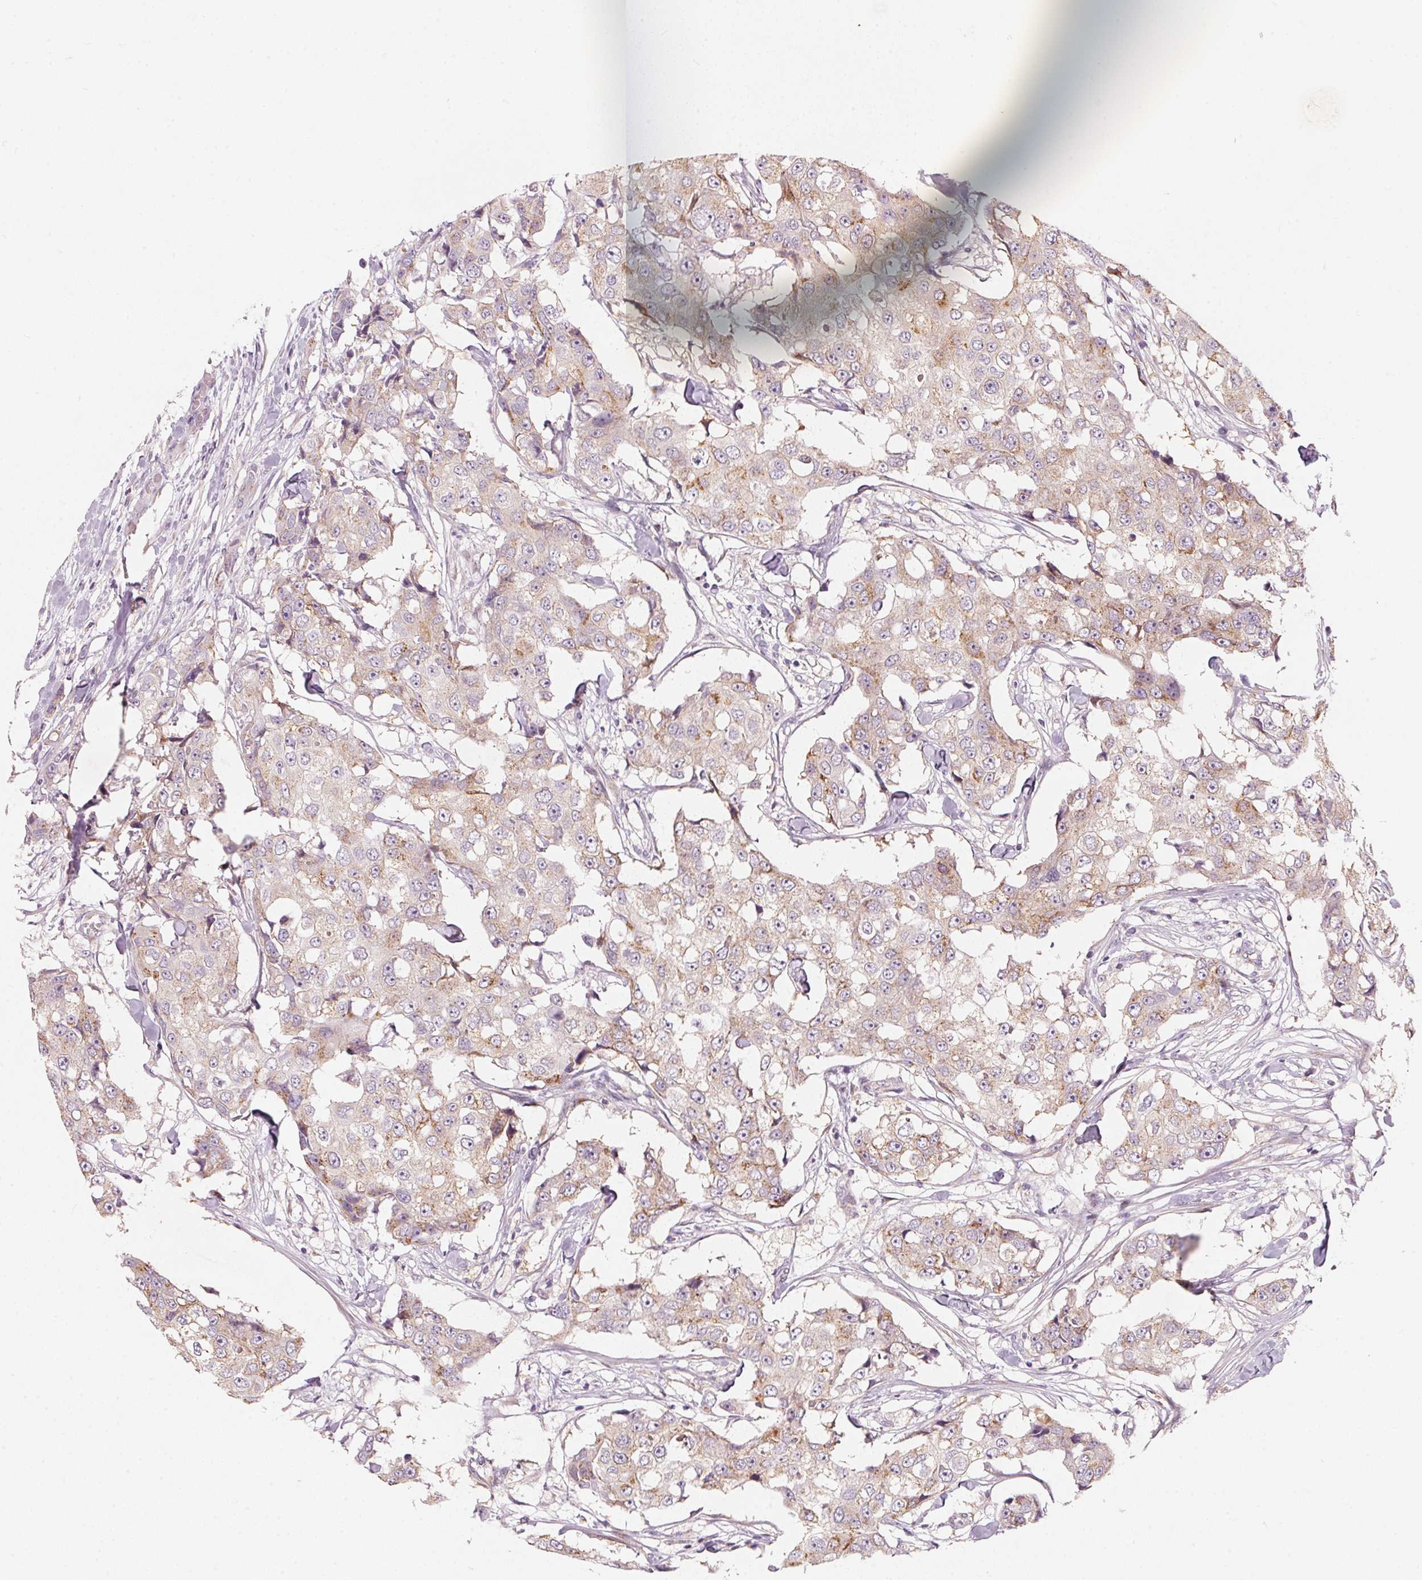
{"staining": {"intensity": "weak", "quantity": "25%-75%", "location": "cytoplasmic/membranous"}, "tissue": "breast cancer", "cell_type": "Tumor cells", "image_type": "cancer", "snomed": [{"axis": "morphology", "description": "Duct carcinoma"}, {"axis": "topography", "description": "Breast"}], "caption": "A low amount of weak cytoplasmic/membranous positivity is present in about 25%-75% of tumor cells in infiltrating ductal carcinoma (breast) tissue. (Brightfield microscopy of DAB IHC at high magnification).", "gene": "DRAM2", "patient": {"sex": "female", "age": 27}}